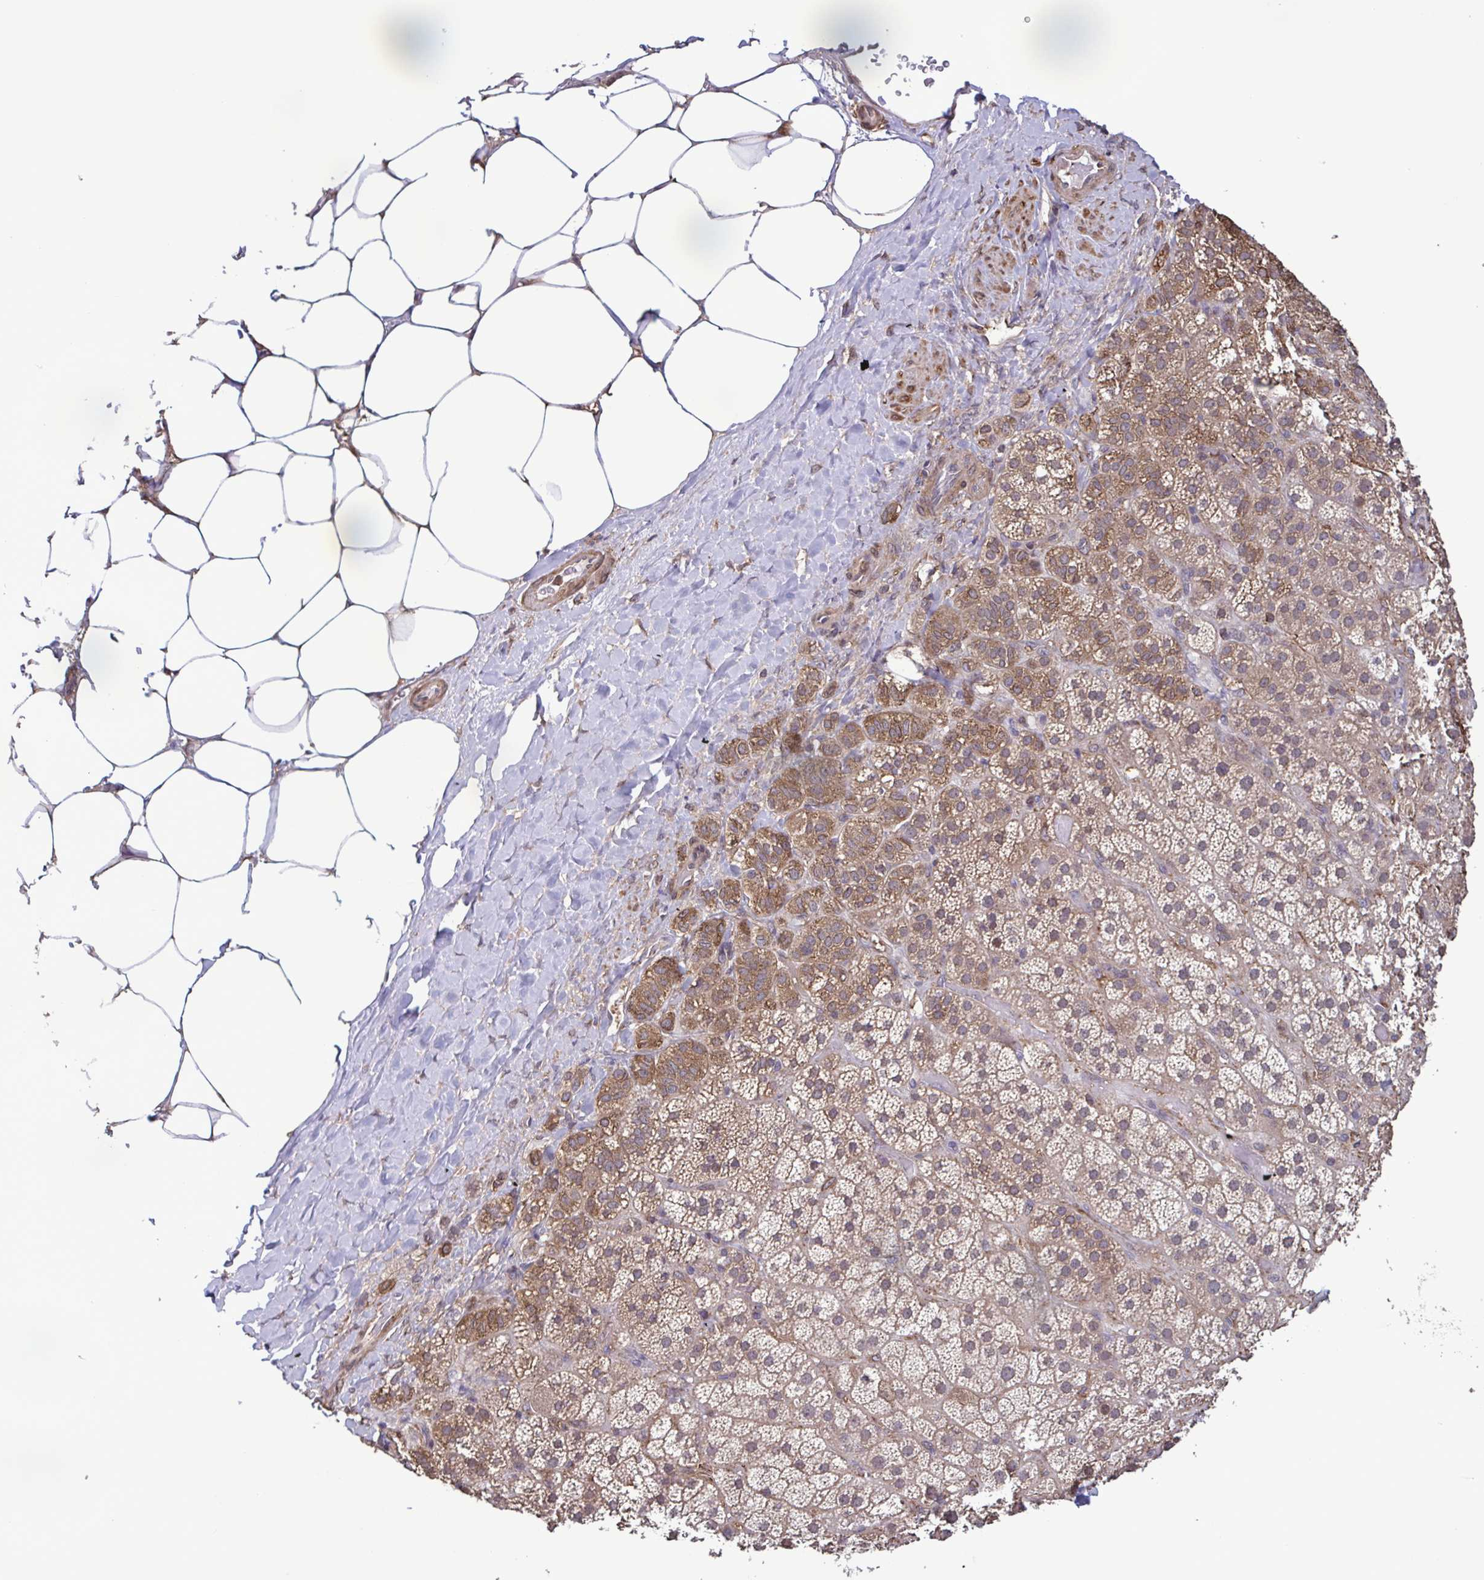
{"staining": {"intensity": "moderate", "quantity": ">75%", "location": "cytoplasmic/membranous"}, "tissue": "adrenal gland", "cell_type": "Glandular cells", "image_type": "normal", "snomed": [{"axis": "morphology", "description": "Normal tissue, NOS"}, {"axis": "topography", "description": "Adrenal gland"}], "caption": "Unremarkable adrenal gland displays moderate cytoplasmic/membranous staining in about >75% of glandular cells, visualized by immunohistochemistry.", "gene": "ZNF200", "patient": {"sex": "male", "age": 57}}